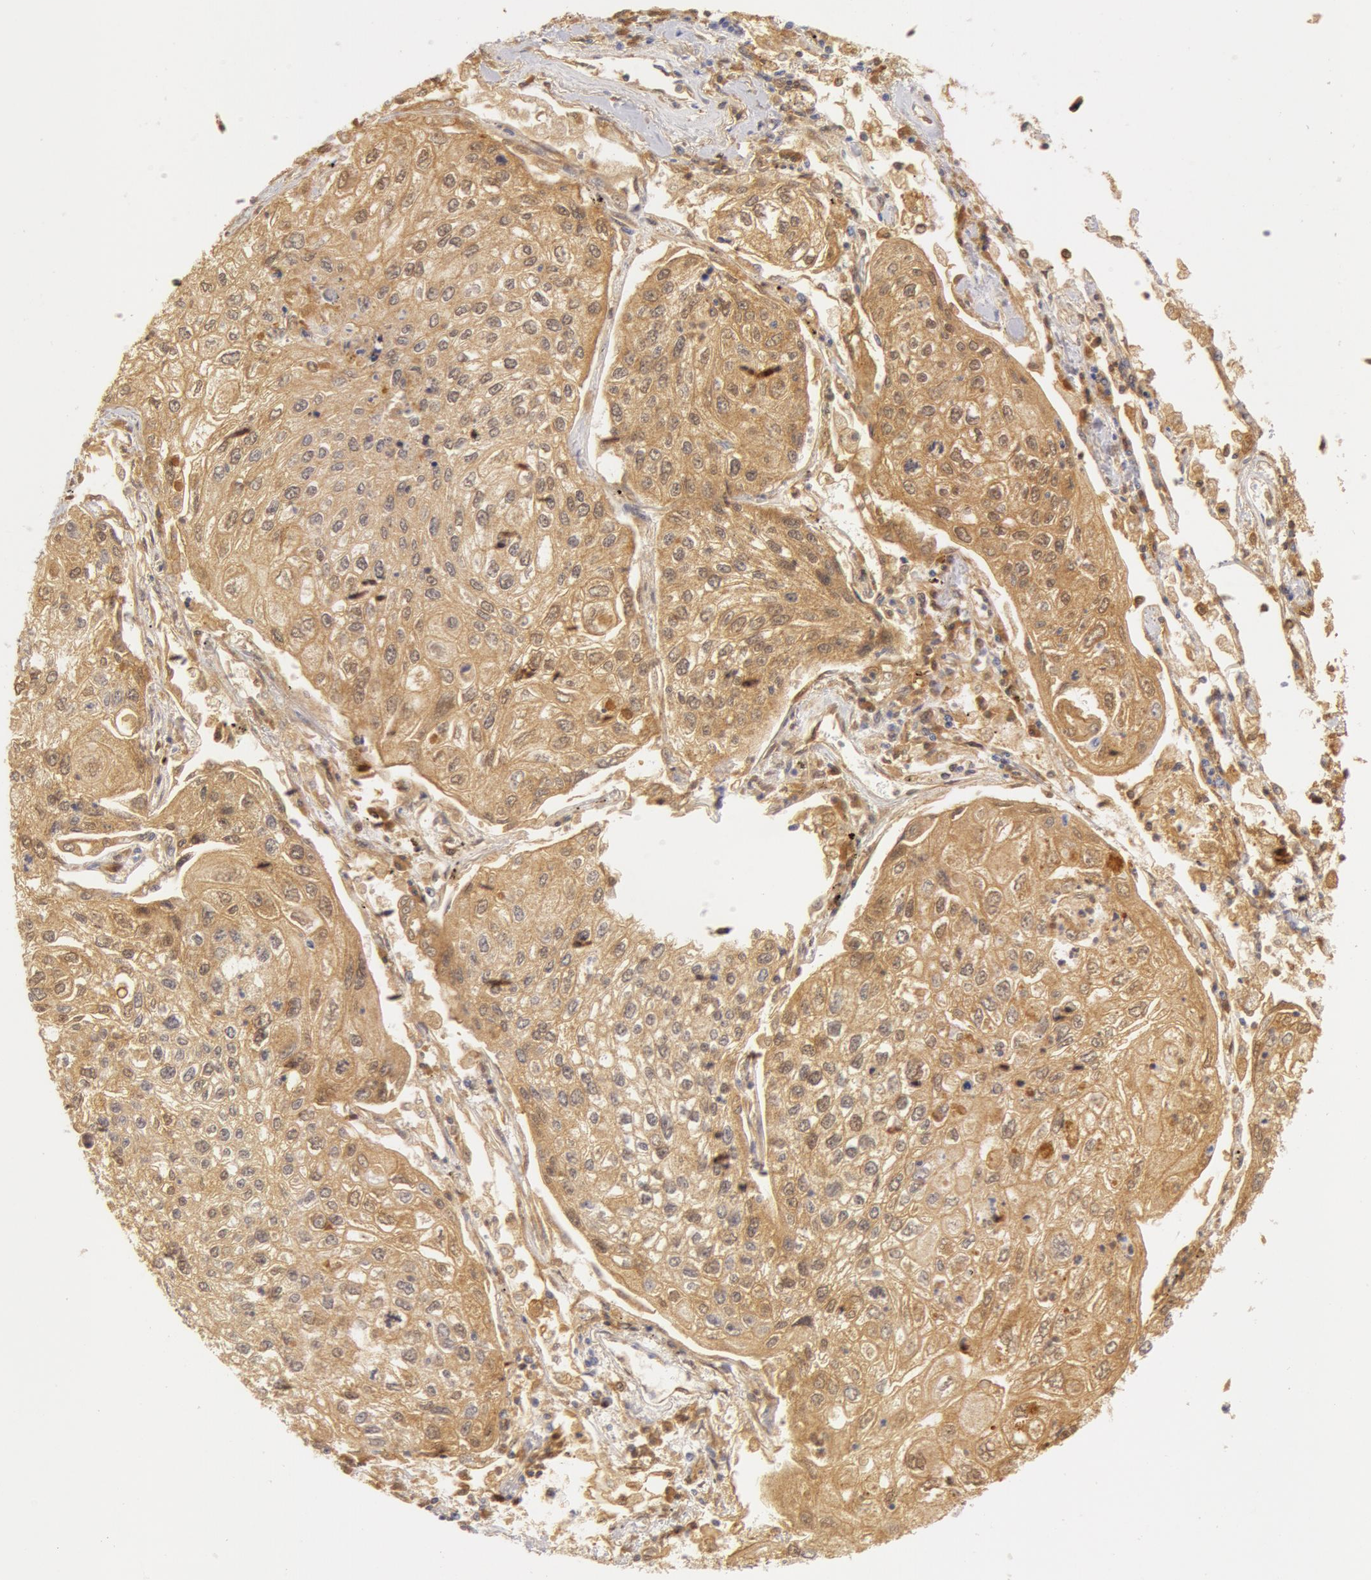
{"staining": {"intensity": "weak", "quantity": ">75%", "location": "cytoplasmic/membranous"}, "tissue": "lung cancer", "cell_type": "Tumor cells", "image_type": "cancer", "snomed": [{"axis": "morphology", "description": "Squamous cell carcinoma, NOS"}, {"axis": "topography", "description": "Lung"}], "caption": "An IHC image of tumor tissue is shown. Protein staining in brown shows weak cytoplasmic/membranous positivity in squamous cell carcinoma (lung) within tumor cells. (Brightfield microscopy of DAB IHC at high magnification).", "gene": "GC", "patient": {"sex": "male", "age": 75}}